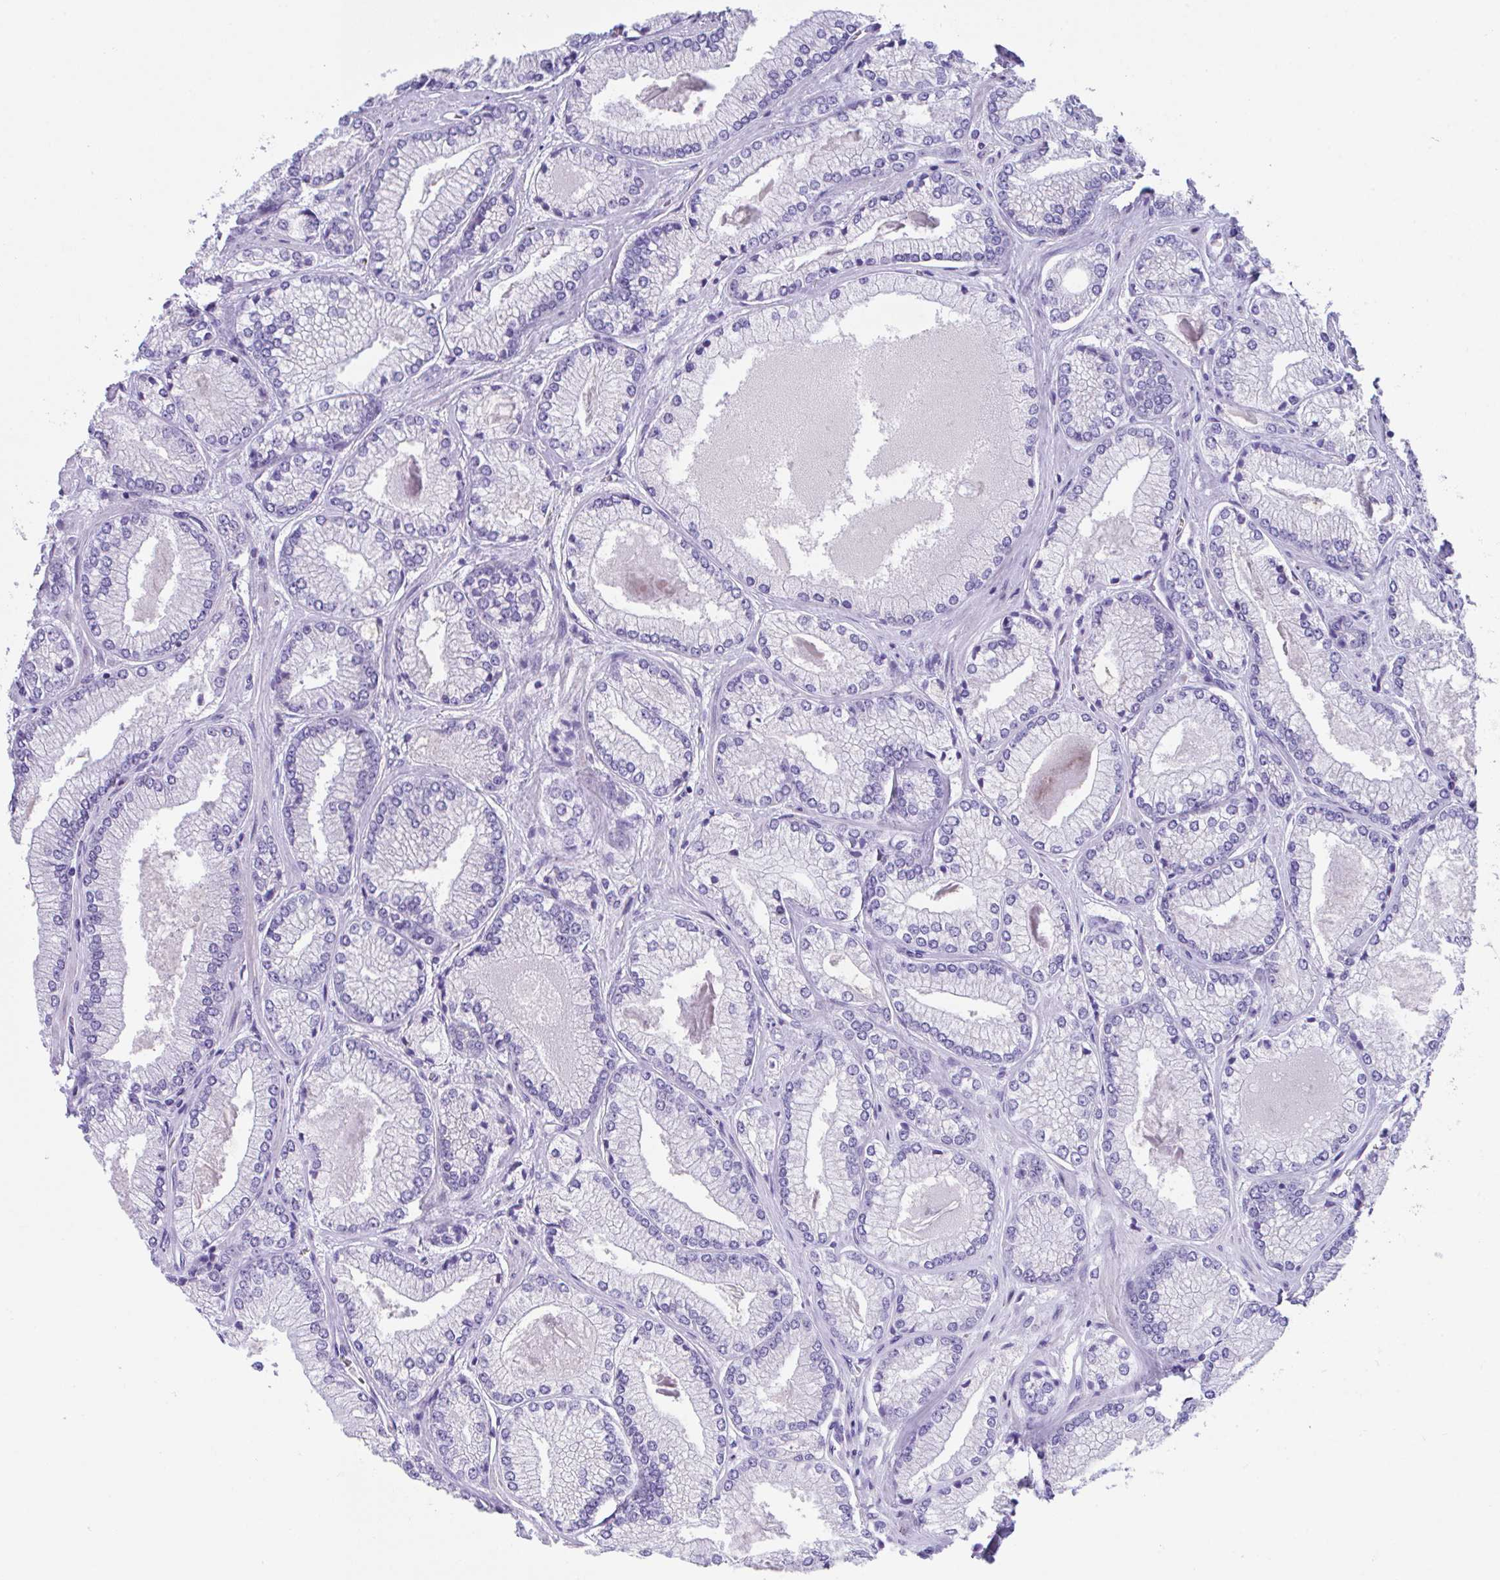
{"staining": {"intensity": "negative", "quantity": "none", "location": "none"}, "tissue": "prostate cancer", "cell_type": "Tumor cells", "image_type": "cancer", "snomed": [{"axis": "morphology", "description": "Adenocarcinoma, Low grade"}, {"axis": "topography", "description": "Prostate"}], "caption": "Immunohistochemistry (IHC) micrograph of neoplastic tissue: adenocarcinoma (low-grade) (prostate) stained with DAB (3,3'-diaminobenzidine) displays no significant protein positivity in tumor cells.", "gene": "SLC16A6", "patient": {"sex": "male", "age": 67}}